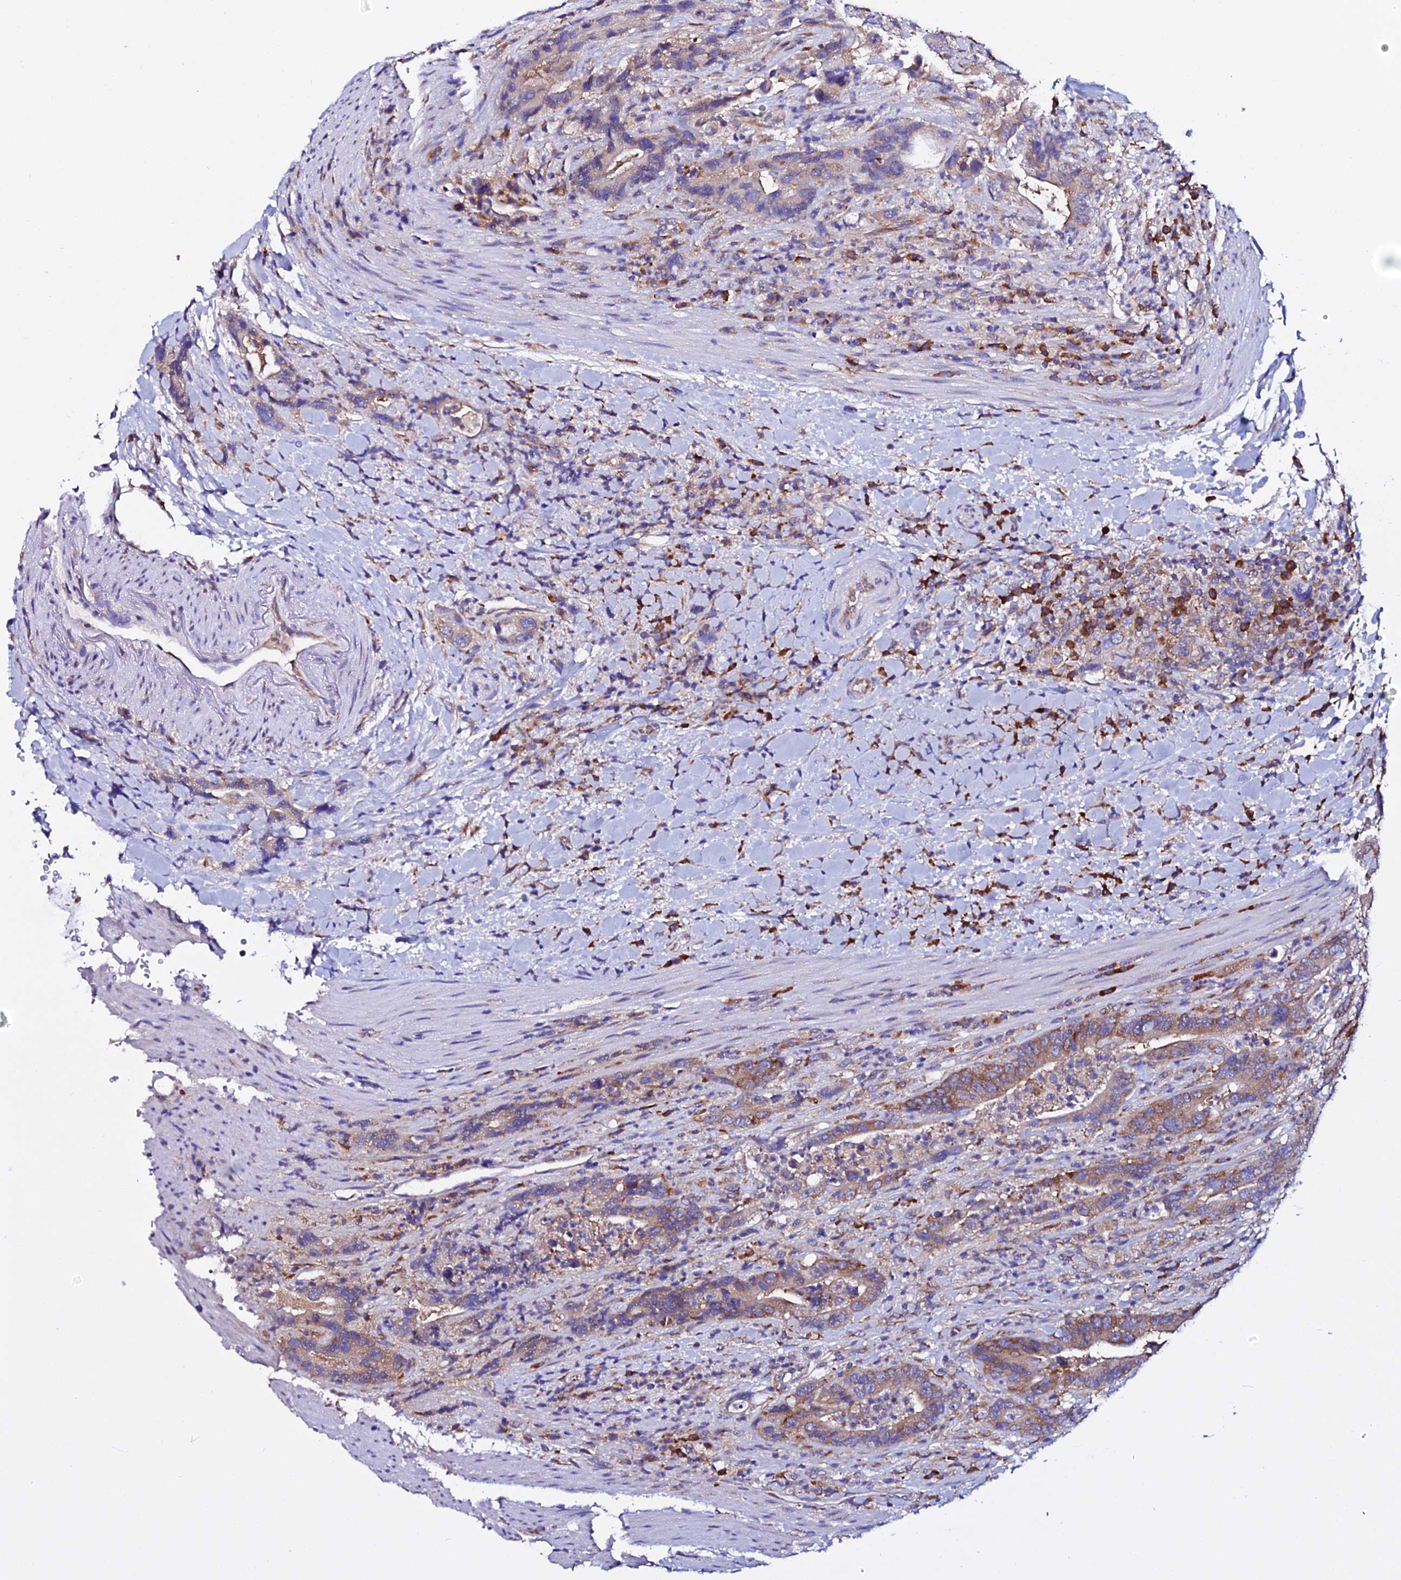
{"staining": {"intensity": "moderate", "quantity": ">75%", "location": "cytoplasmic/membranous"}, "tissue": "colorectal cancer", "cell_type": "Tumor cells", "image_type": "cancer", "snomed": [{"axis": "morphology", "description": "Adenocarcinoma, NOS"}, {"axis": "topography", "description": "Colon"}], "caption": "A micrograph showing moderate cytoplasmic/membranous expression in approximately >75% of tumor cells in adenocarcinoma (colorectal), as visualized by brown immunohistochemical staining.", "gene": "EEF1G", "patient": {"sex": "female", "age": 75}}